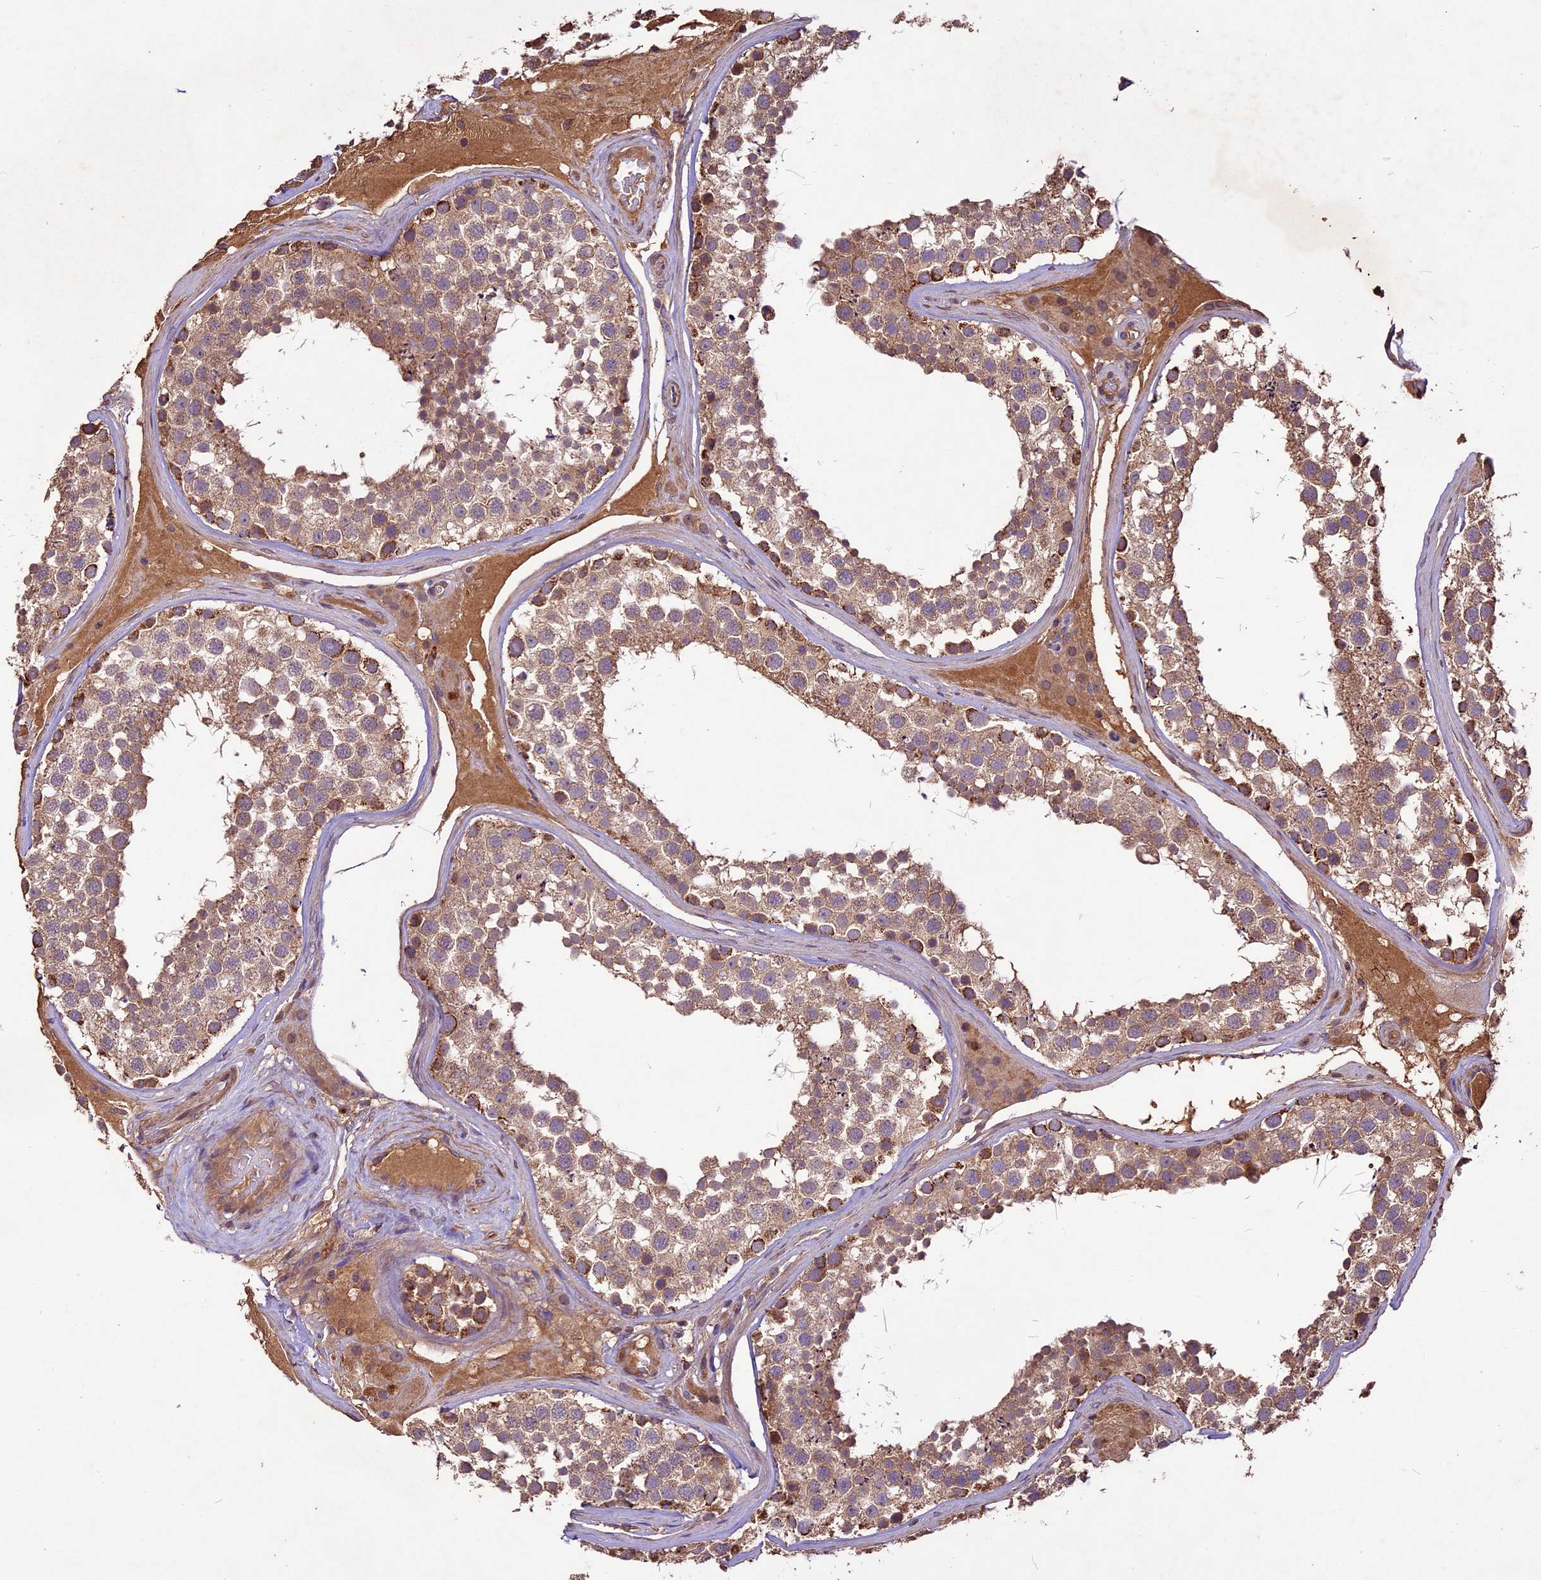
{"staining": {"intensity": "moderate", "quantity": ">75%", "location": "cytoplasmic/membranous"}, "tissue": "testis", "cell_type": "Cells in seminiferous ducts", "image_type": "normal", "snomed": [{"axis": "morphology", "description": "Normal tissue, NOS"}, {"axis": "topography", "description": "Testis"}], "caption": "This micrograph shows immunohistochemistry staining of normal human testis, with medium moderate cytoplasmic/membranous positivity in about >75% of cells in seminiferous ducts.", "gene": "CRLF1", "patient": {"sex": "male", "age": 46}}